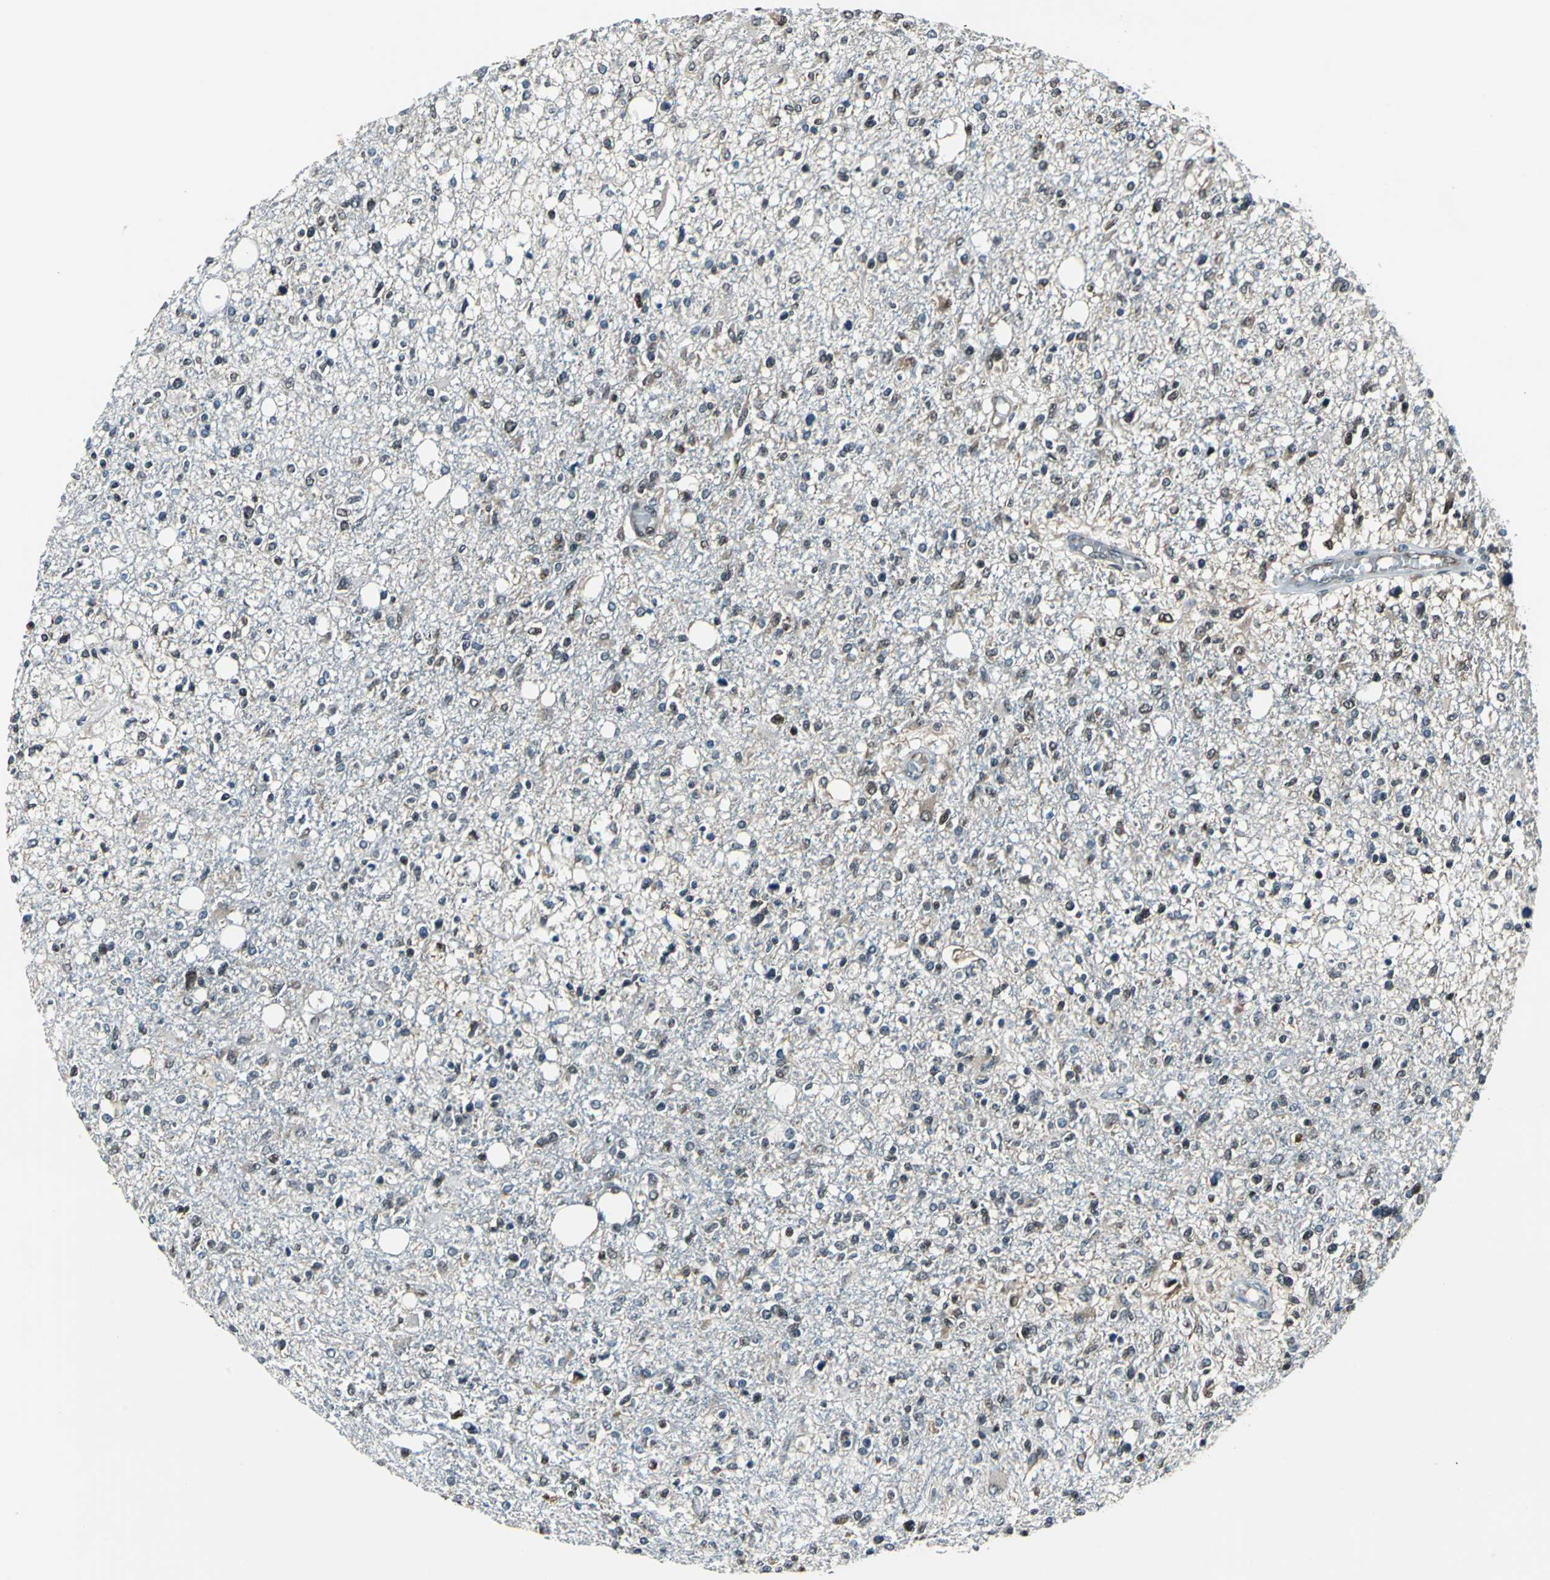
{"staining": {"intensity": "moderate", "quantity": "25%-75%", "location": "cytoplasmic/membranous,nuclear"}, "tissue": "glioma", "cell_type": "Tumor cells", "image_type": "cancer", "snomed": [{"axis": "morphology", "description": "Glioma, malignant, High grade"}, {"axis": "topography", "description": "Cerebral cortex"}], "caption": "This is an image of immunohistochemistry (IHC) staining of high-grade glioma (malignant), which shows moderate expression in the cytoplasmic/membranous and nuclear of tumor cells.", "gene": "POLR3K", "patient": {"sex": "male", "age": 76}}